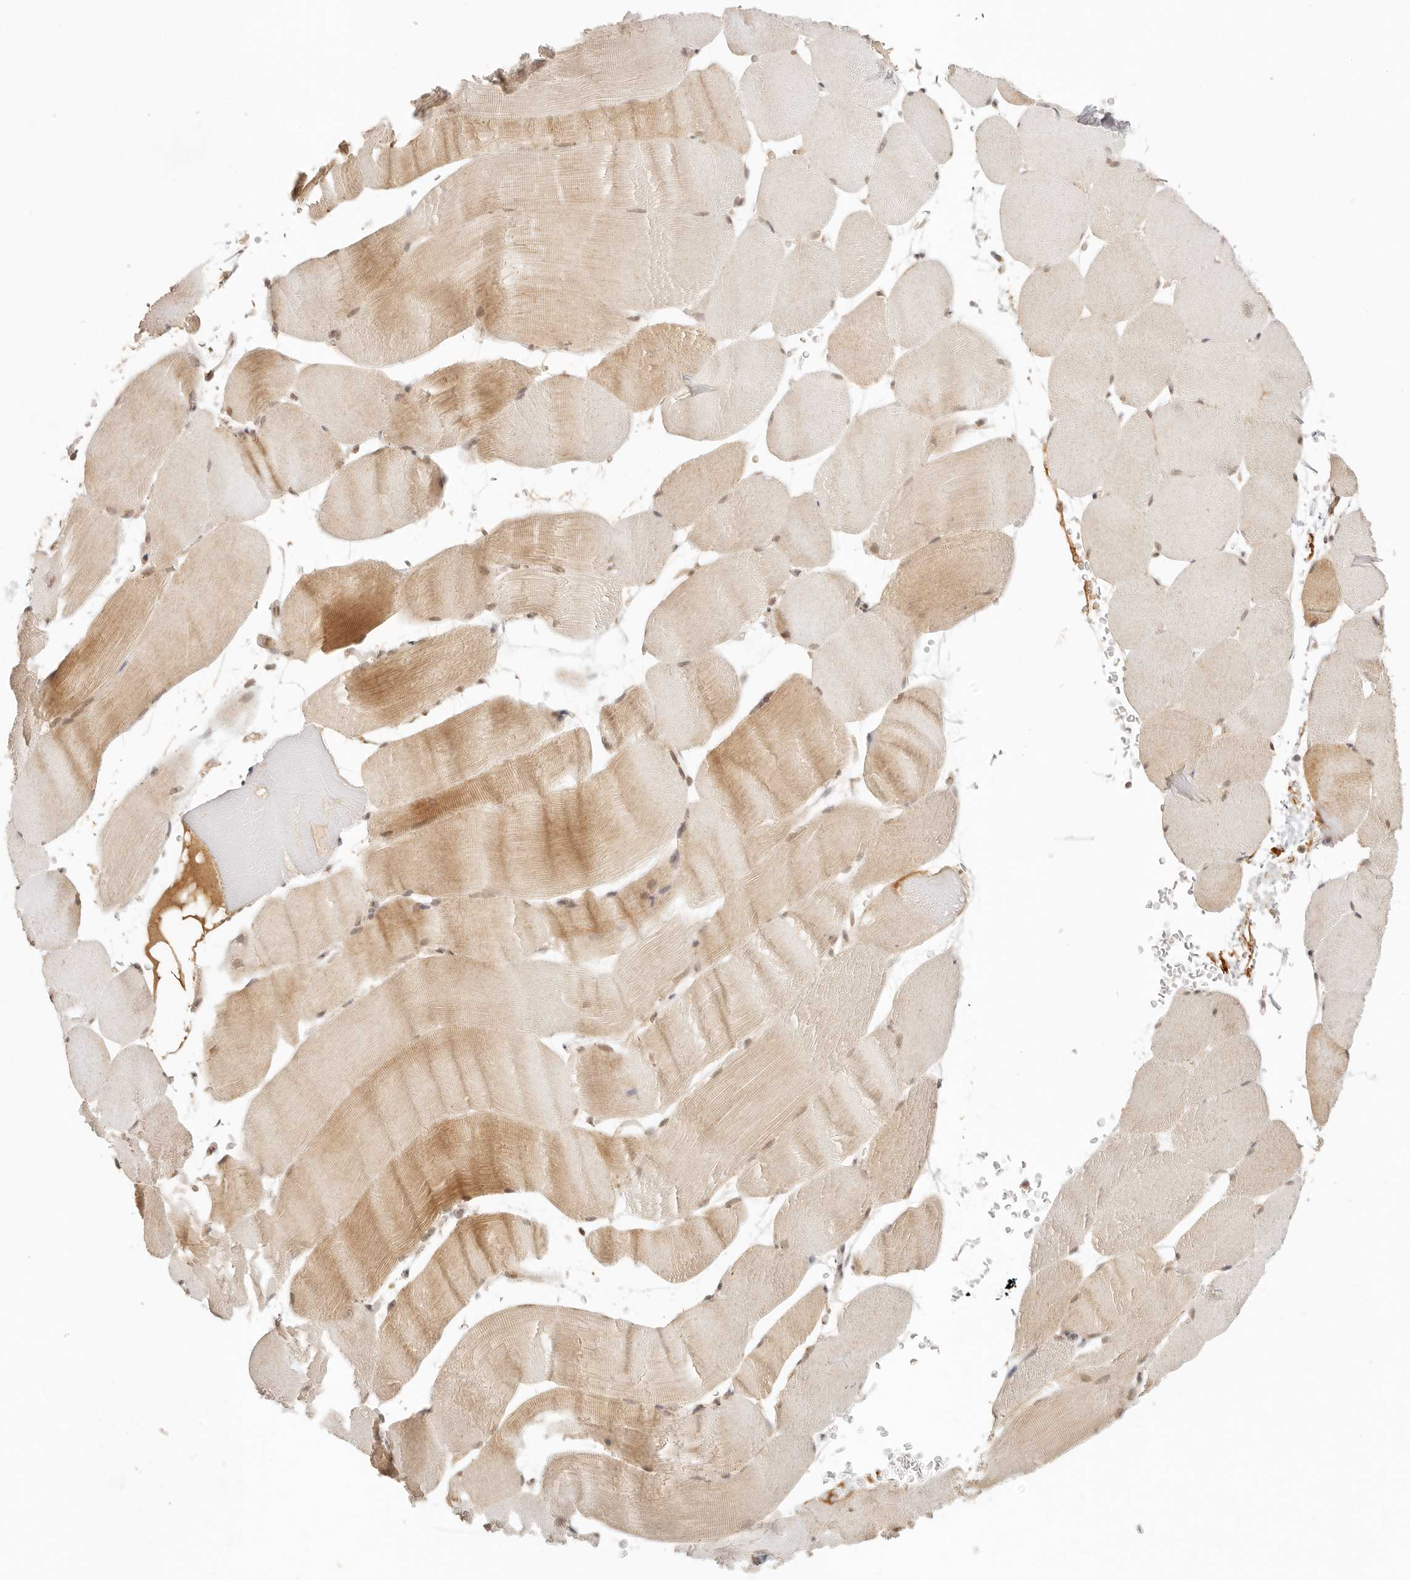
{"staining": {"intensity": "moderate", "quantity": "<25%", "location": "cytoplasmic/membranous,nuclear"}, "tissue": "skeletal muscle", "cell_type": "Myocytes", "image_type": "normal", "snomed": [{"axis": "morphology", "description": "Normal tissue, NOS"}, {"axis": "topography", "description": "Skeletal muscle"}, {"axis": "topography", "description": "Parathyroid gland"}], "caption": "The photomicrograph exhibits staining of benign skeletal muscle, revealing moderate cytoplasmic/membranous,nuclear protein expression (brown color) within myocytes. The staining was performed using DAB (3,3'-diaminobenzidine) to visualize the protein expression in brown, while the nuclei were stained in blue with hematoxylin (Magnification: 20x).", "gene": "INTS11", "patient": {"sex": "female", "age": 37}}